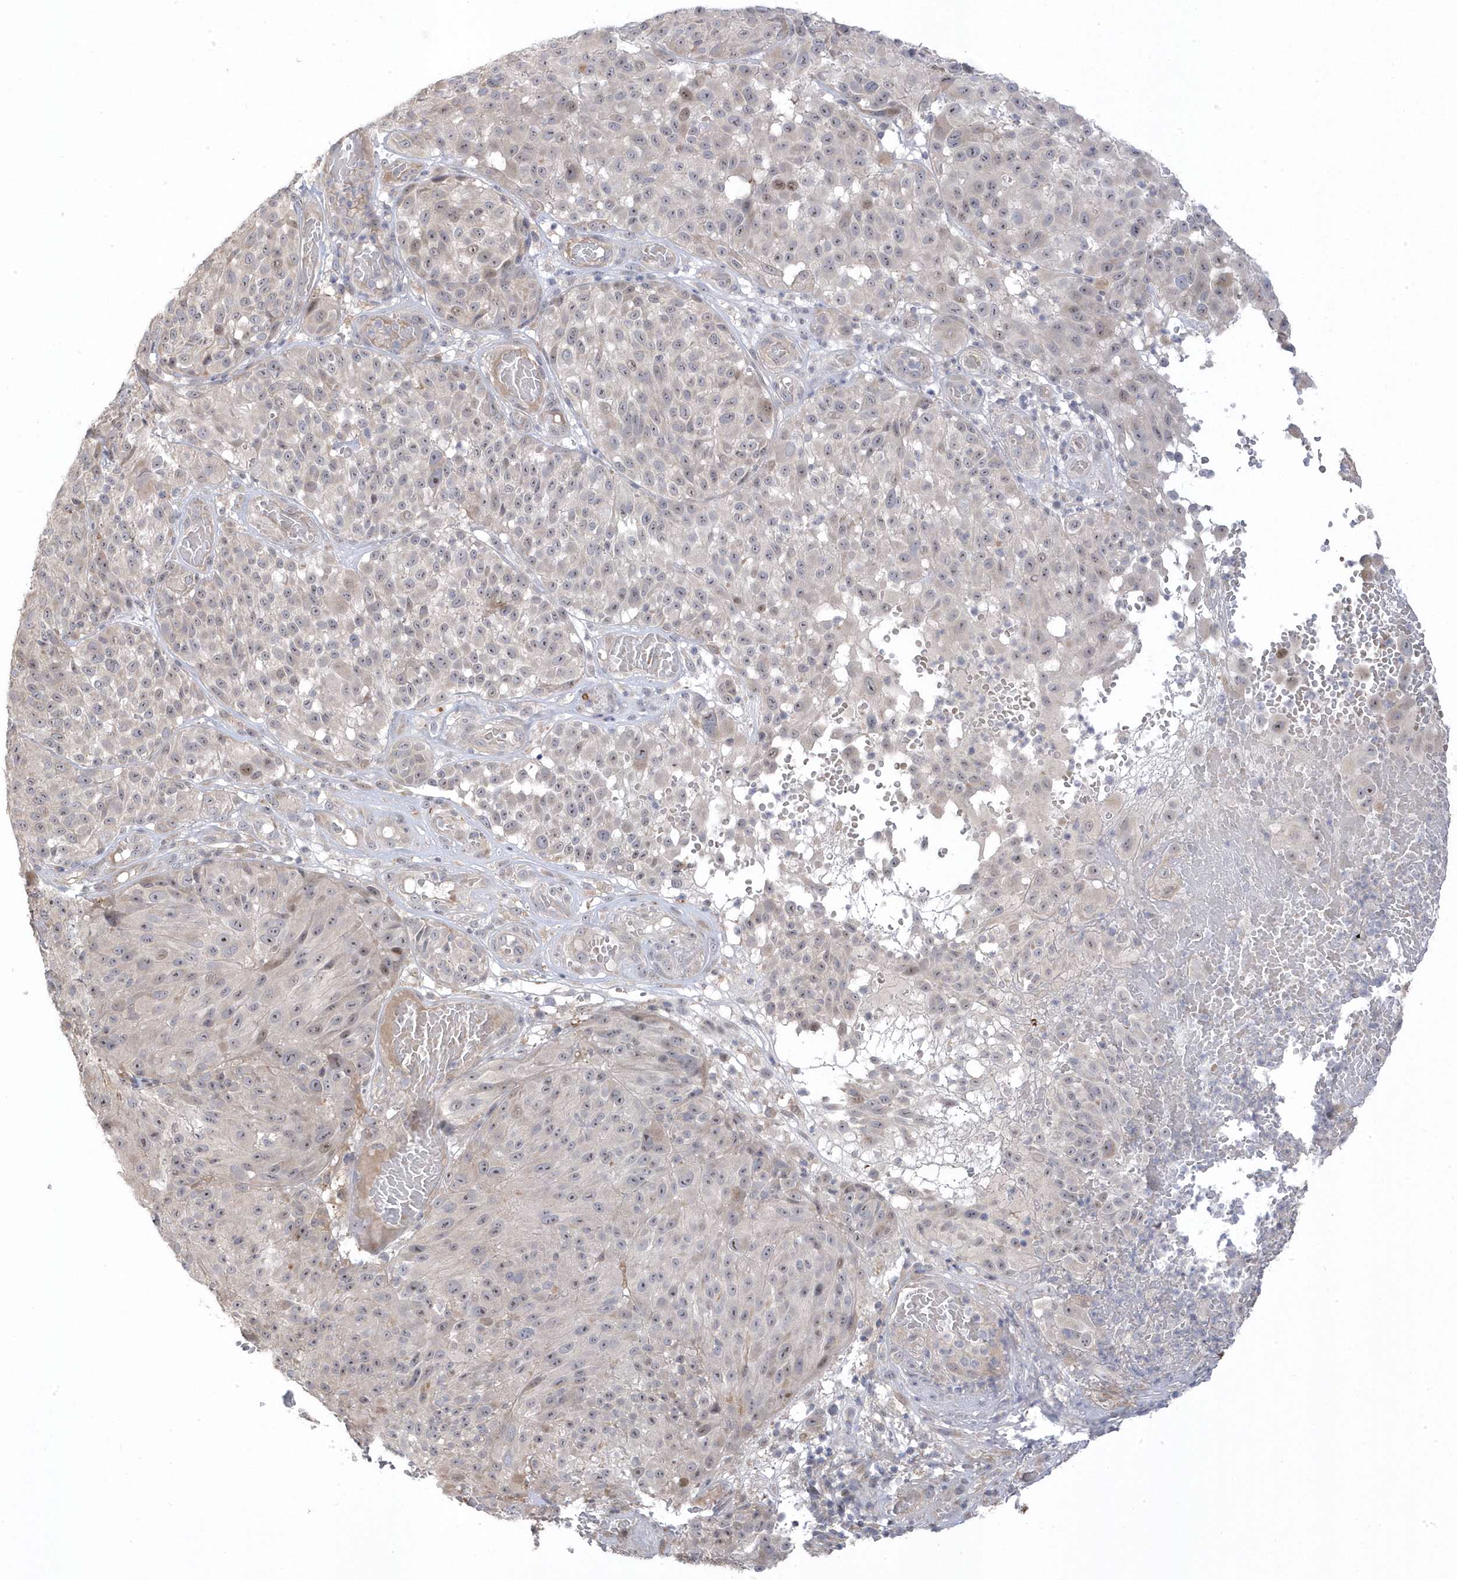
{"staining": {"intensity": "negative", "quantity": "none", "location": "none"}, "tissue": "melanoma", "cell_type": "Tumor cells", "image_type": "cancer", "snomed": [{"axis": "morphology", "description": "Malignant melanoma, NOS"}, {"axis": "topography", "description": "Skin"}], "caption": "Immunohistochemistry histopathology image of neoplastic tissue: human malignant melanoma stained with DAB (3,3'-diaminobenzidine) demonstrates no significant protein positivity in tumor cells.", "gene": "GTPBP6", "patient": {"sex": "male", "age": 83}}